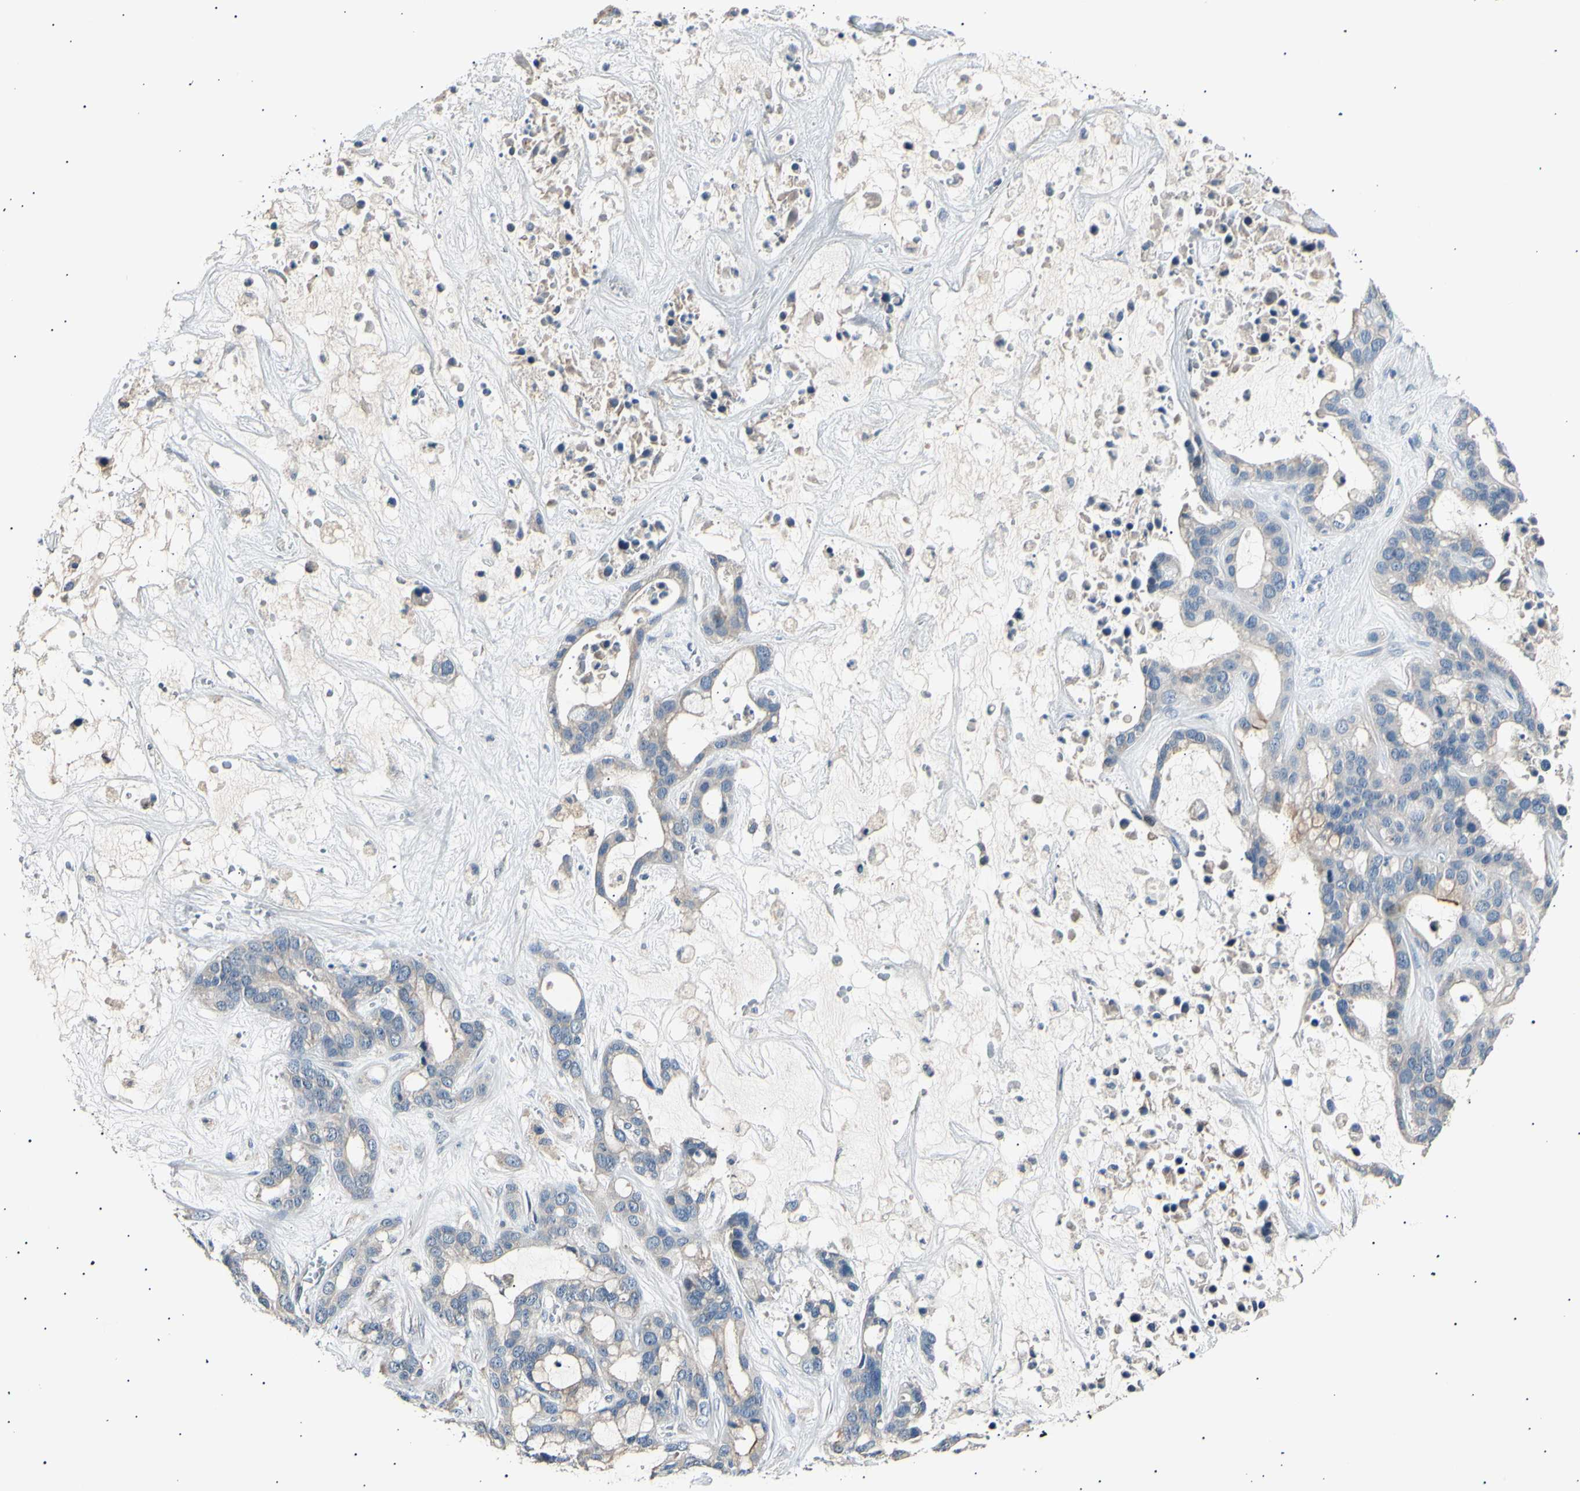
{"staining": {"intensity": "weak", "quantity": ">75%", "location": "cytoplasmic/membranous"}, "tissue": "liver cancer", "cell_type": "Tumor cells", "image_type": "cancer", "snomed": [{"axis": "morphology", "description": "Cholangiocarcinoma"}, {"axis": "topography", "description": "Liver"}], "caption": "Cholangiocarcinoma (liver) stained with DAB immunohistochemistry (IHC) reveals low levels of weak cytoplasmic/membranous positivity in approximately >75% of tumor cells.", "gene": "ITGA6", "patient": {"sex": "female", "age": 65}}